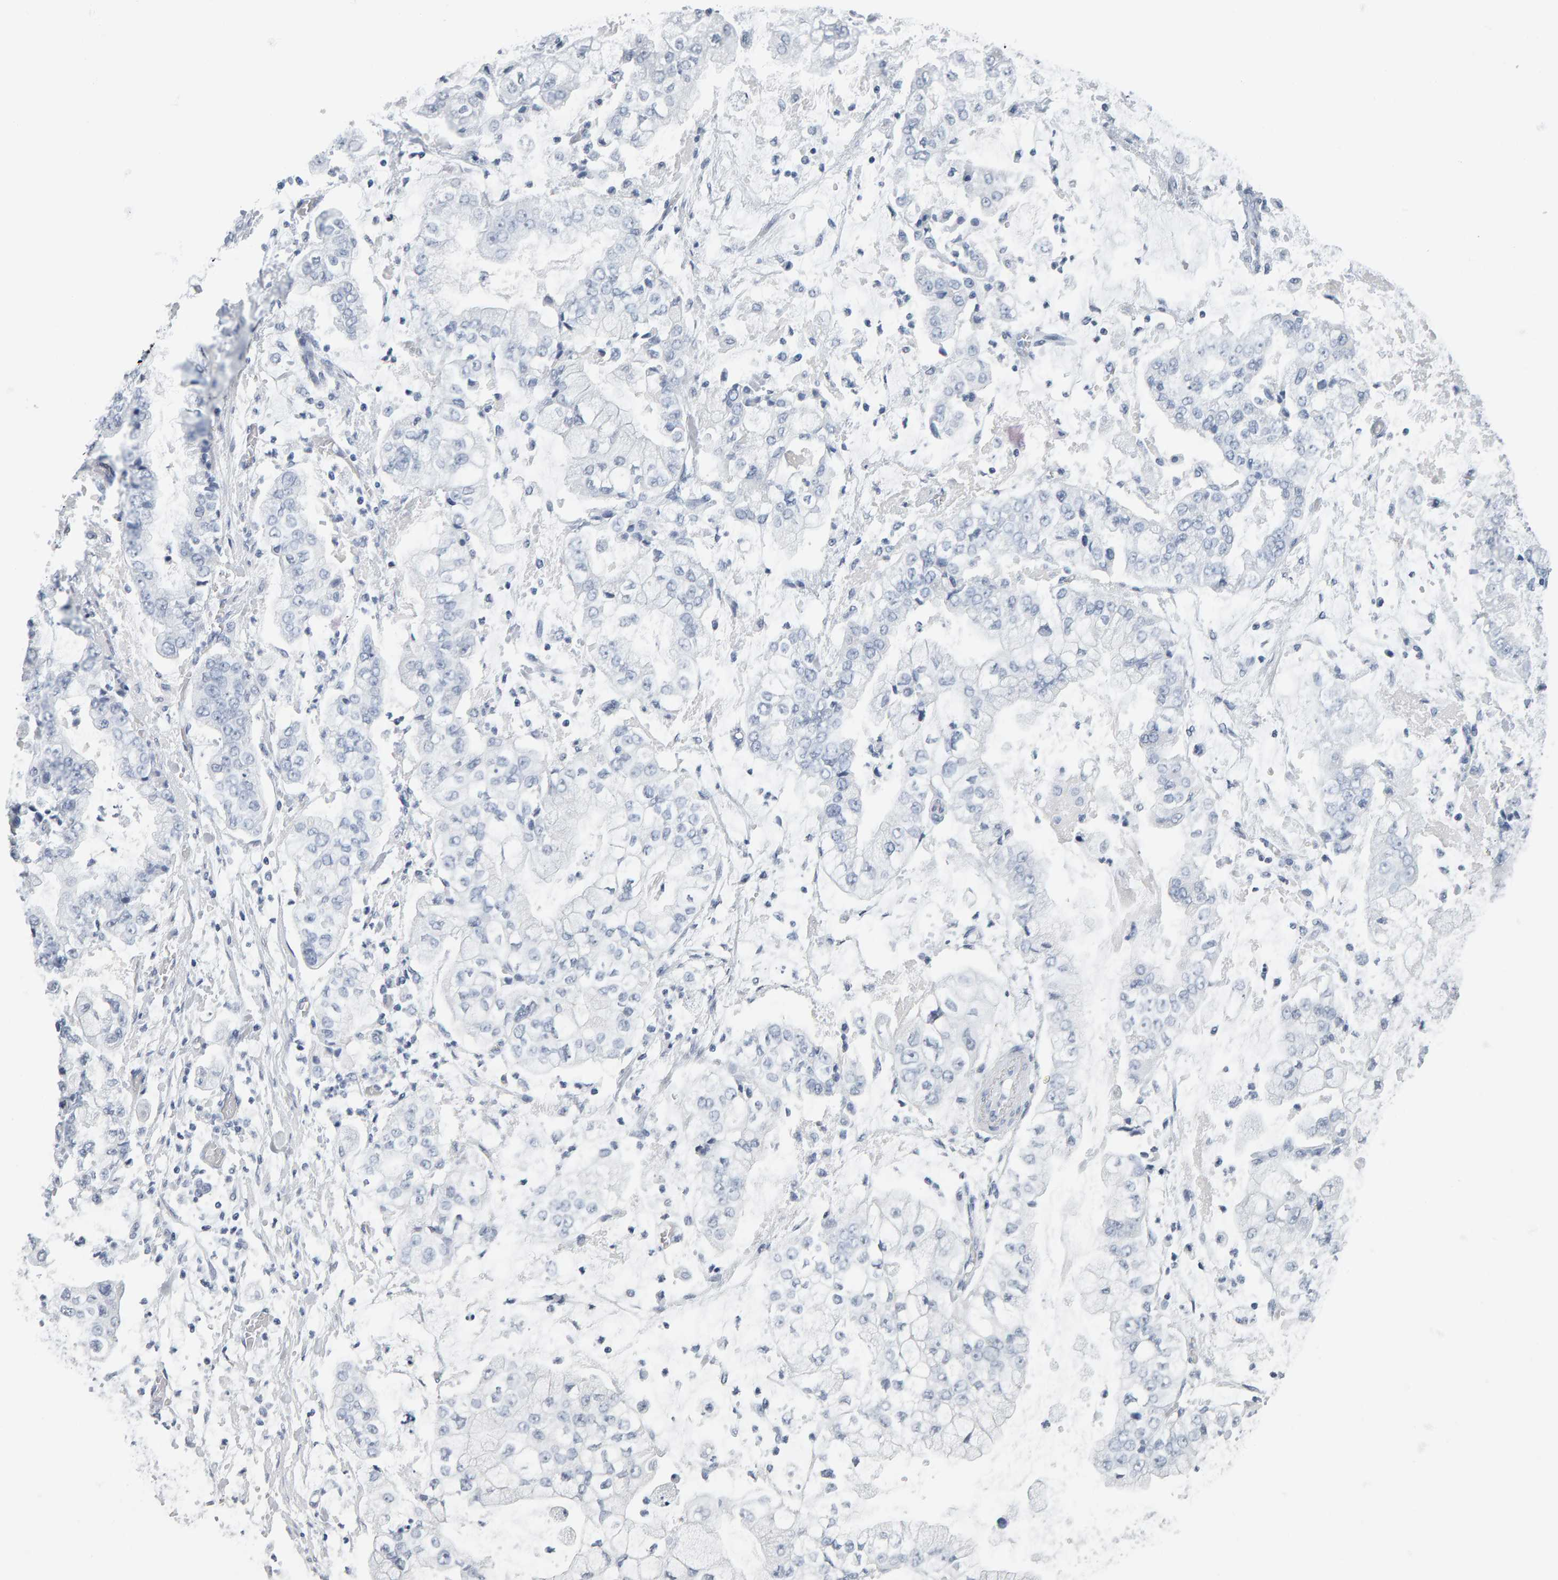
{"staining": {"intensity": "negative", "quantity": "none", "location": "none"}, "tissue": "stomach cancer", "cell_type": "Tumor cells", "image_type": "cancer", "snomed": [{"axis": "morphology", "description": "Adenocarcinoma, NOS"}, {"axis": "topography", "description": "Stomach"}], "caption": "This is an immunohistochemistry (IHC) micrograph of stomach cancer. There is no expression in tumor cells.", "gene": "SPACA3", "patient": {"sex": "male", "age": 76}}